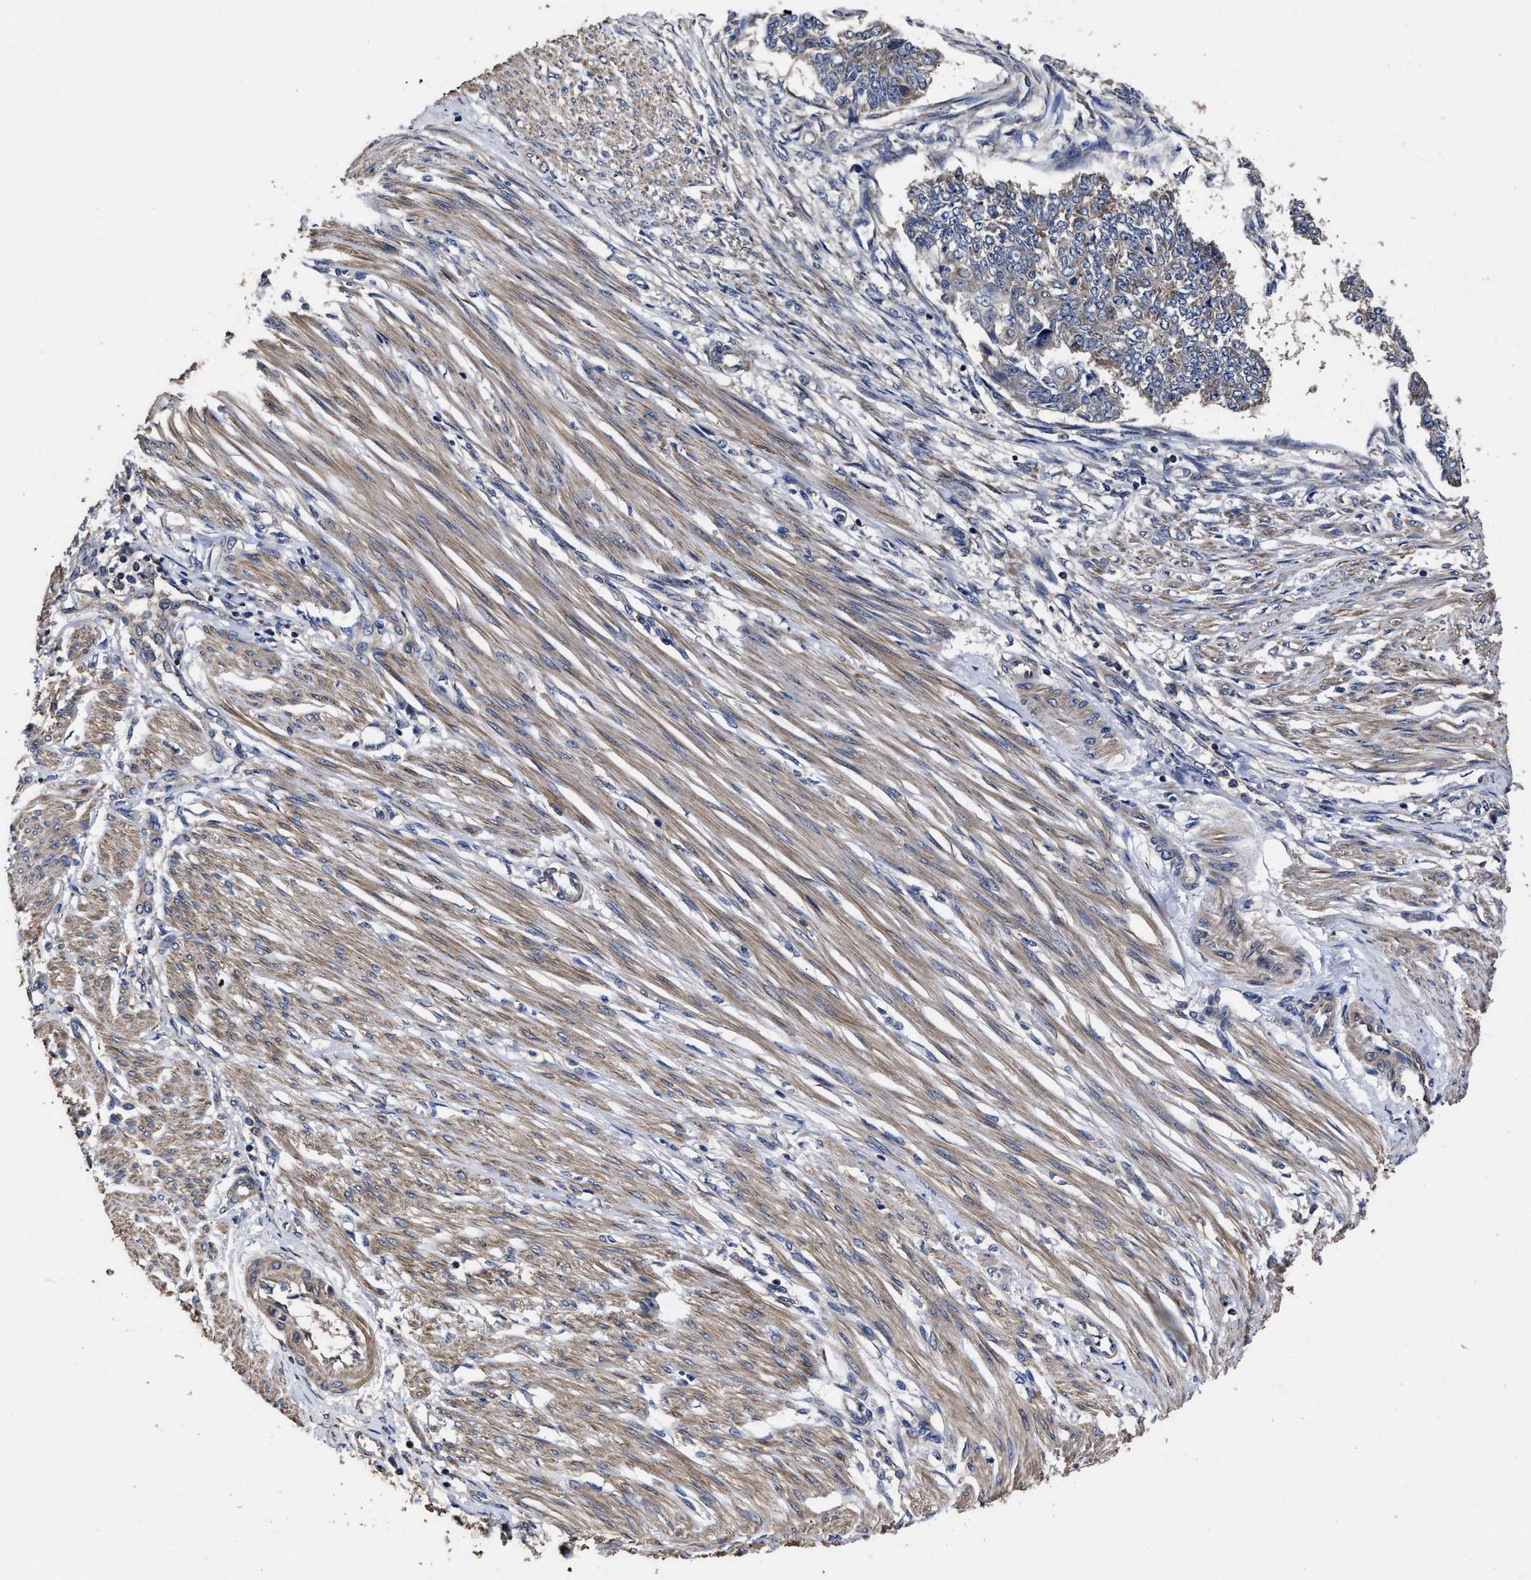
{"staining": {"intensity": "negative", "quantity": "none", "location": "none"}, "tissue": "endometrial cancer", "cell_type": "Tumor cells", "image_type": "cancer", "snomed": [{"axis": "morphology", "description": "Adenocarcinoma, NOS"}, {"axis": "topography", "description": "Endometrium"}], "caption": "IHC of human adenocarcinoma (endometrial) reveals no positivity in tumor cells.", "gene": "AVEN", "patient": {"sex": "female", "age": 32}}